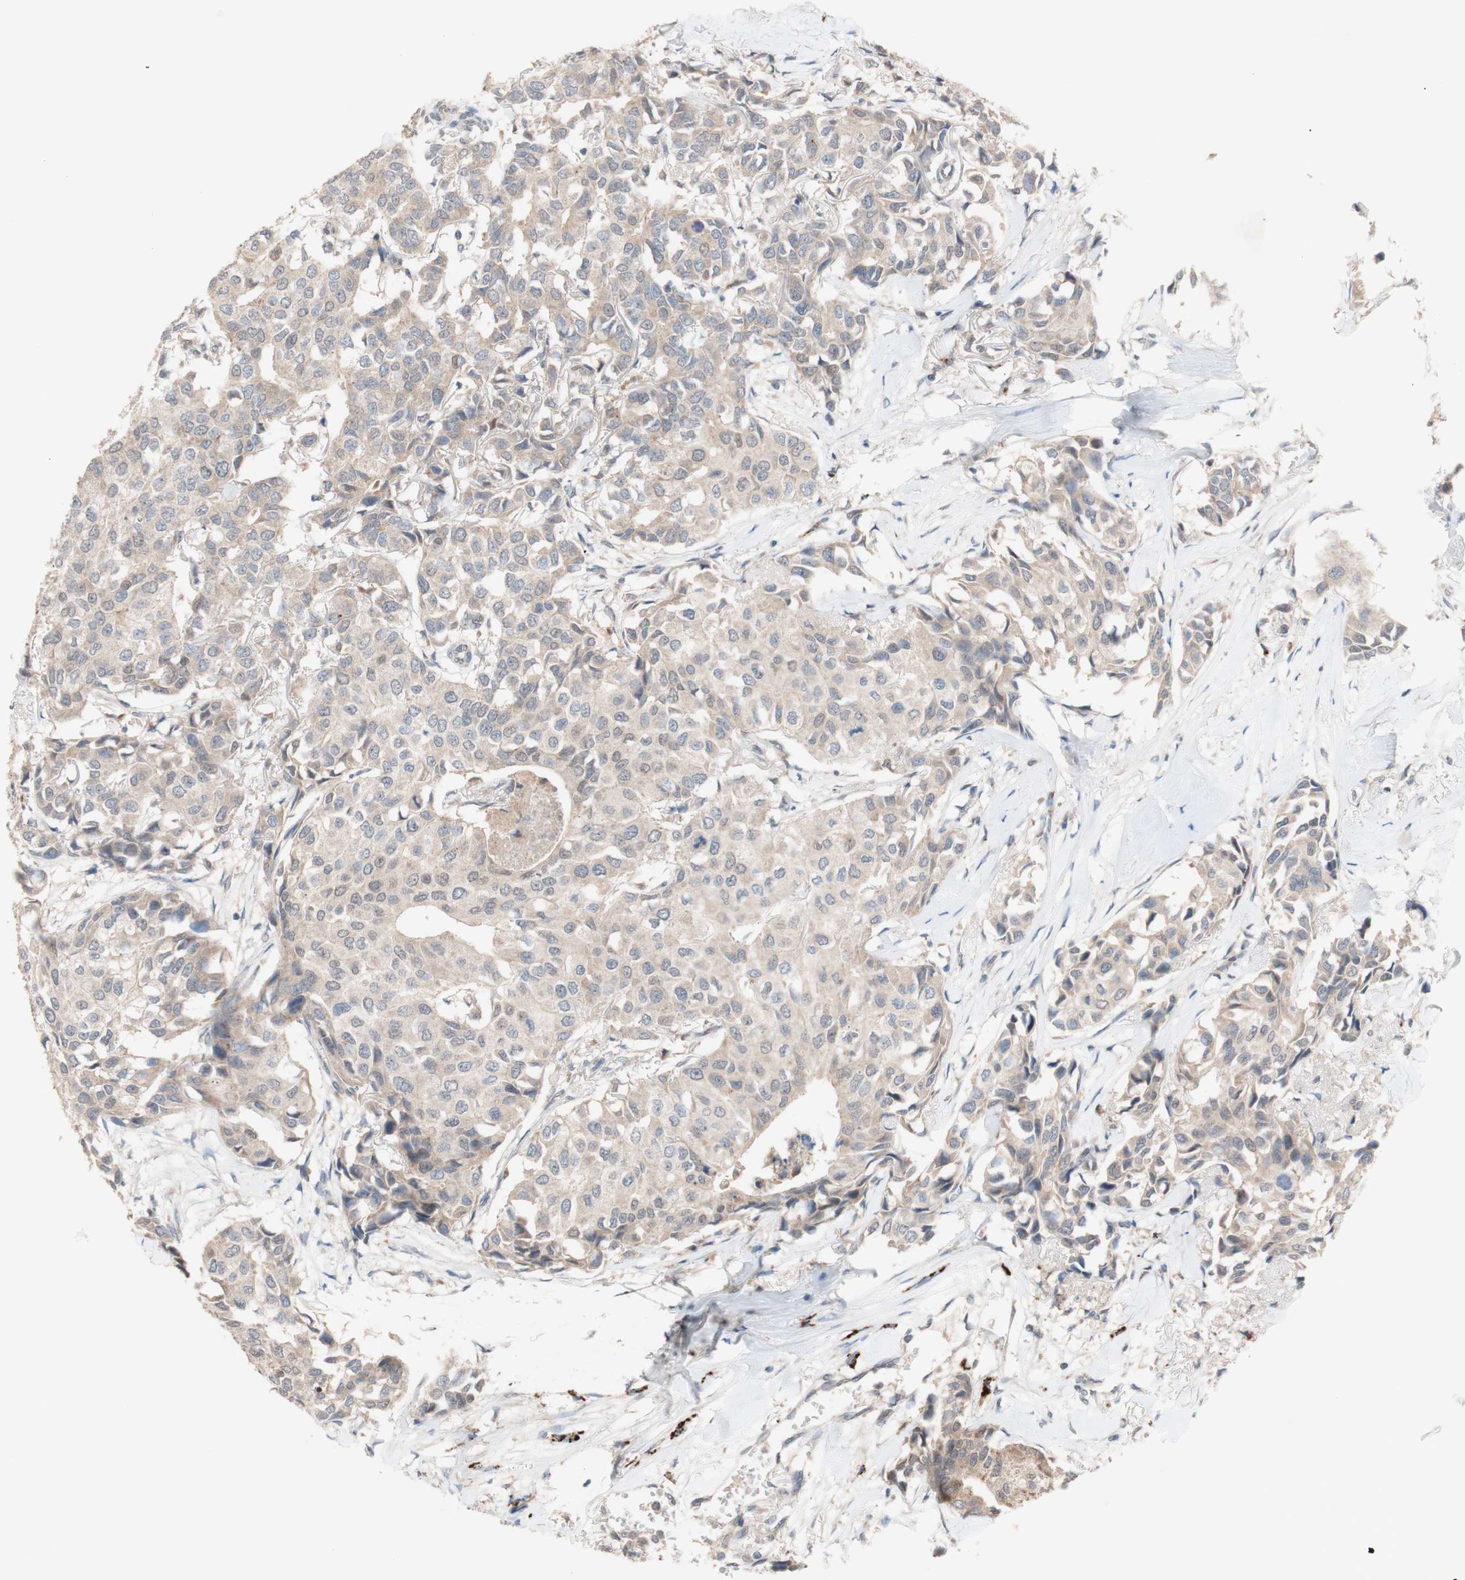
{"staining": {"intensity": "weak", "quantity": ">75%", "location": "cytoplasmic/membranous"}, "tissue": "breast cancer", "cell_type": "Tumor cells", "image_type": "cancer", "snomed": [{"axis": "morphology", "description": "Duct carcinoma"}, {"axis": "topography", "description": "Breast"}], "caption": "Breast cancer tissue displays weak cytoplasmic/membranous positivity in about >75% of tumor cells", "gene": "PEX2", "patient": {"sex": "female", "age": 80}}